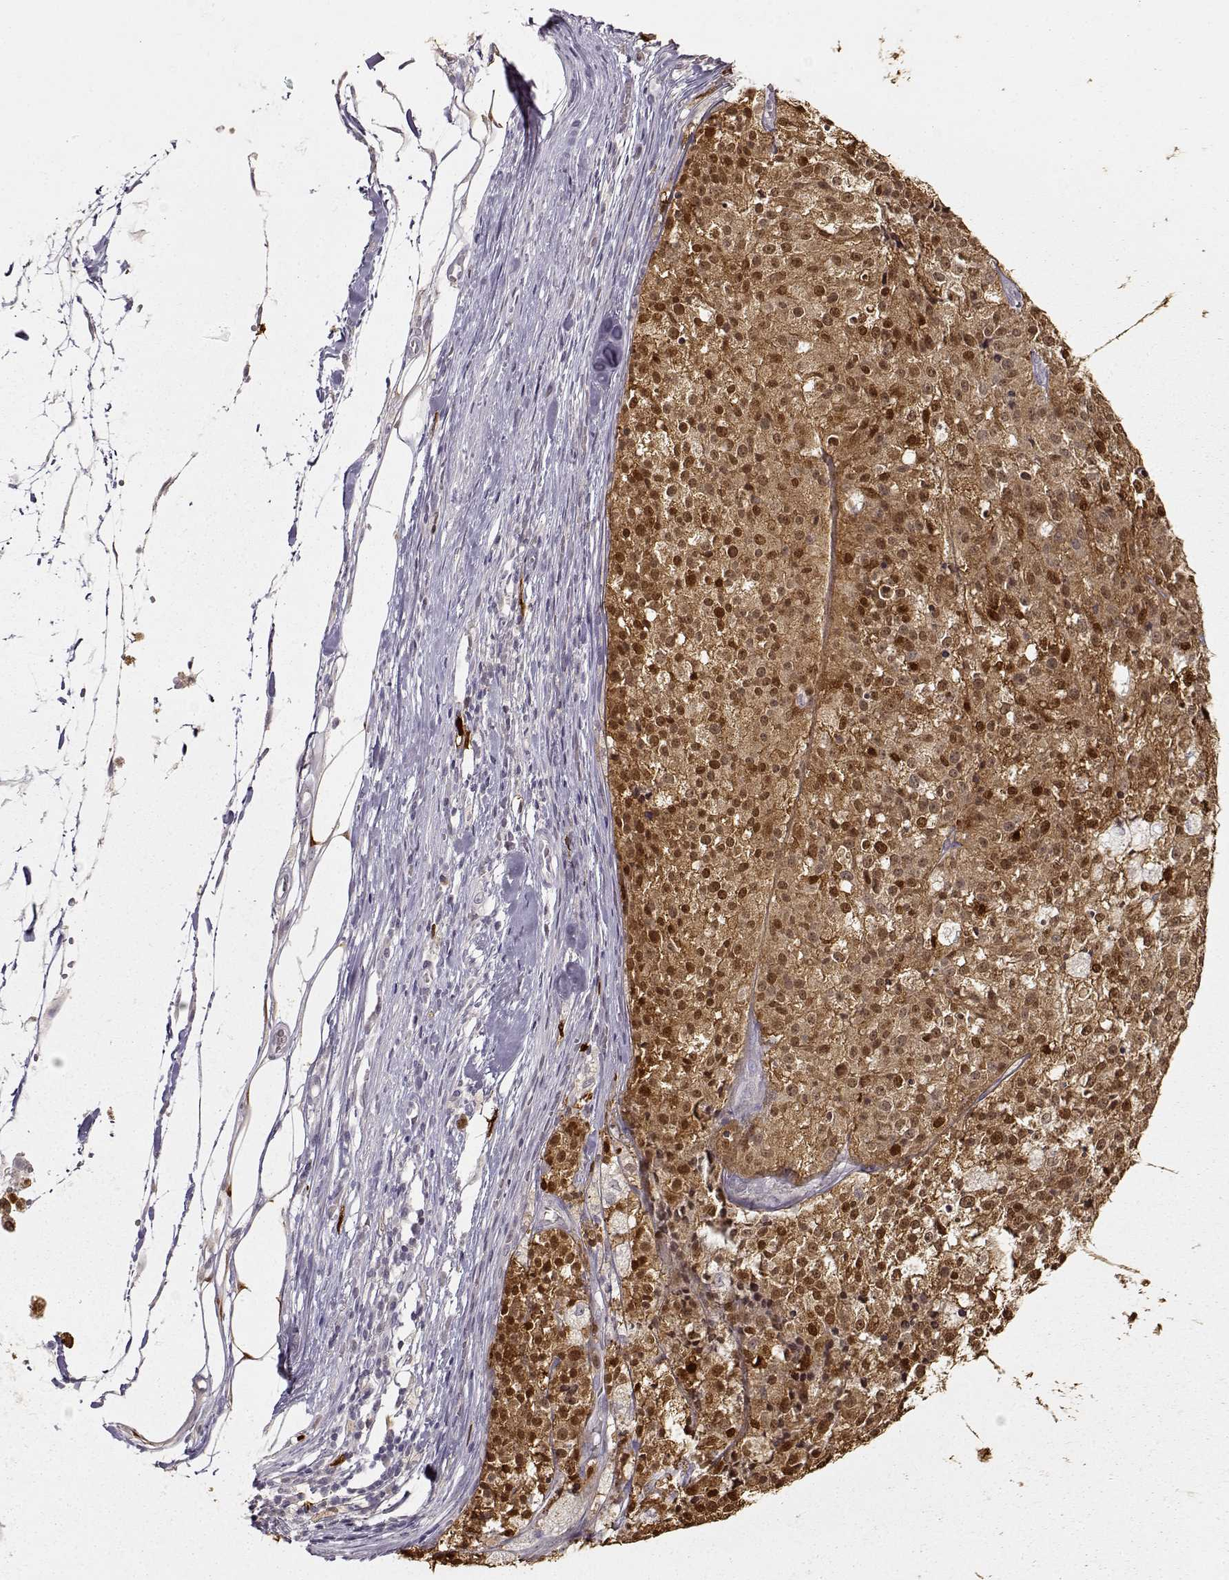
{"staining": {"intensity": "strong", "quantity": ">75%", "location": "cytoplasmic/membranous,nuclear"}, "tissue": "melanoma", "cell_type": "Tumor cells", "image_type": "cancer", "snomed": [{"axis": "morphology", "description": "Malignant melanoma, Metastatic site"}, {"axis": "topography", "description": "Lymph node"}], "caption": "Immunohistochemistry of malignant melanoma (metastatic site) reveals high levels of strong cytoplasmic/membranous and nuclear expression in approximately >75% of tumor cells. The protein of interest is stained brown, and the nuclei are stained in blue (DAB (3,3'-diaminobenzidine) IHC with brightfield microscopy, high magnification).", "gene": "S100B", "patient": {"sex": "female", "age": 64}}